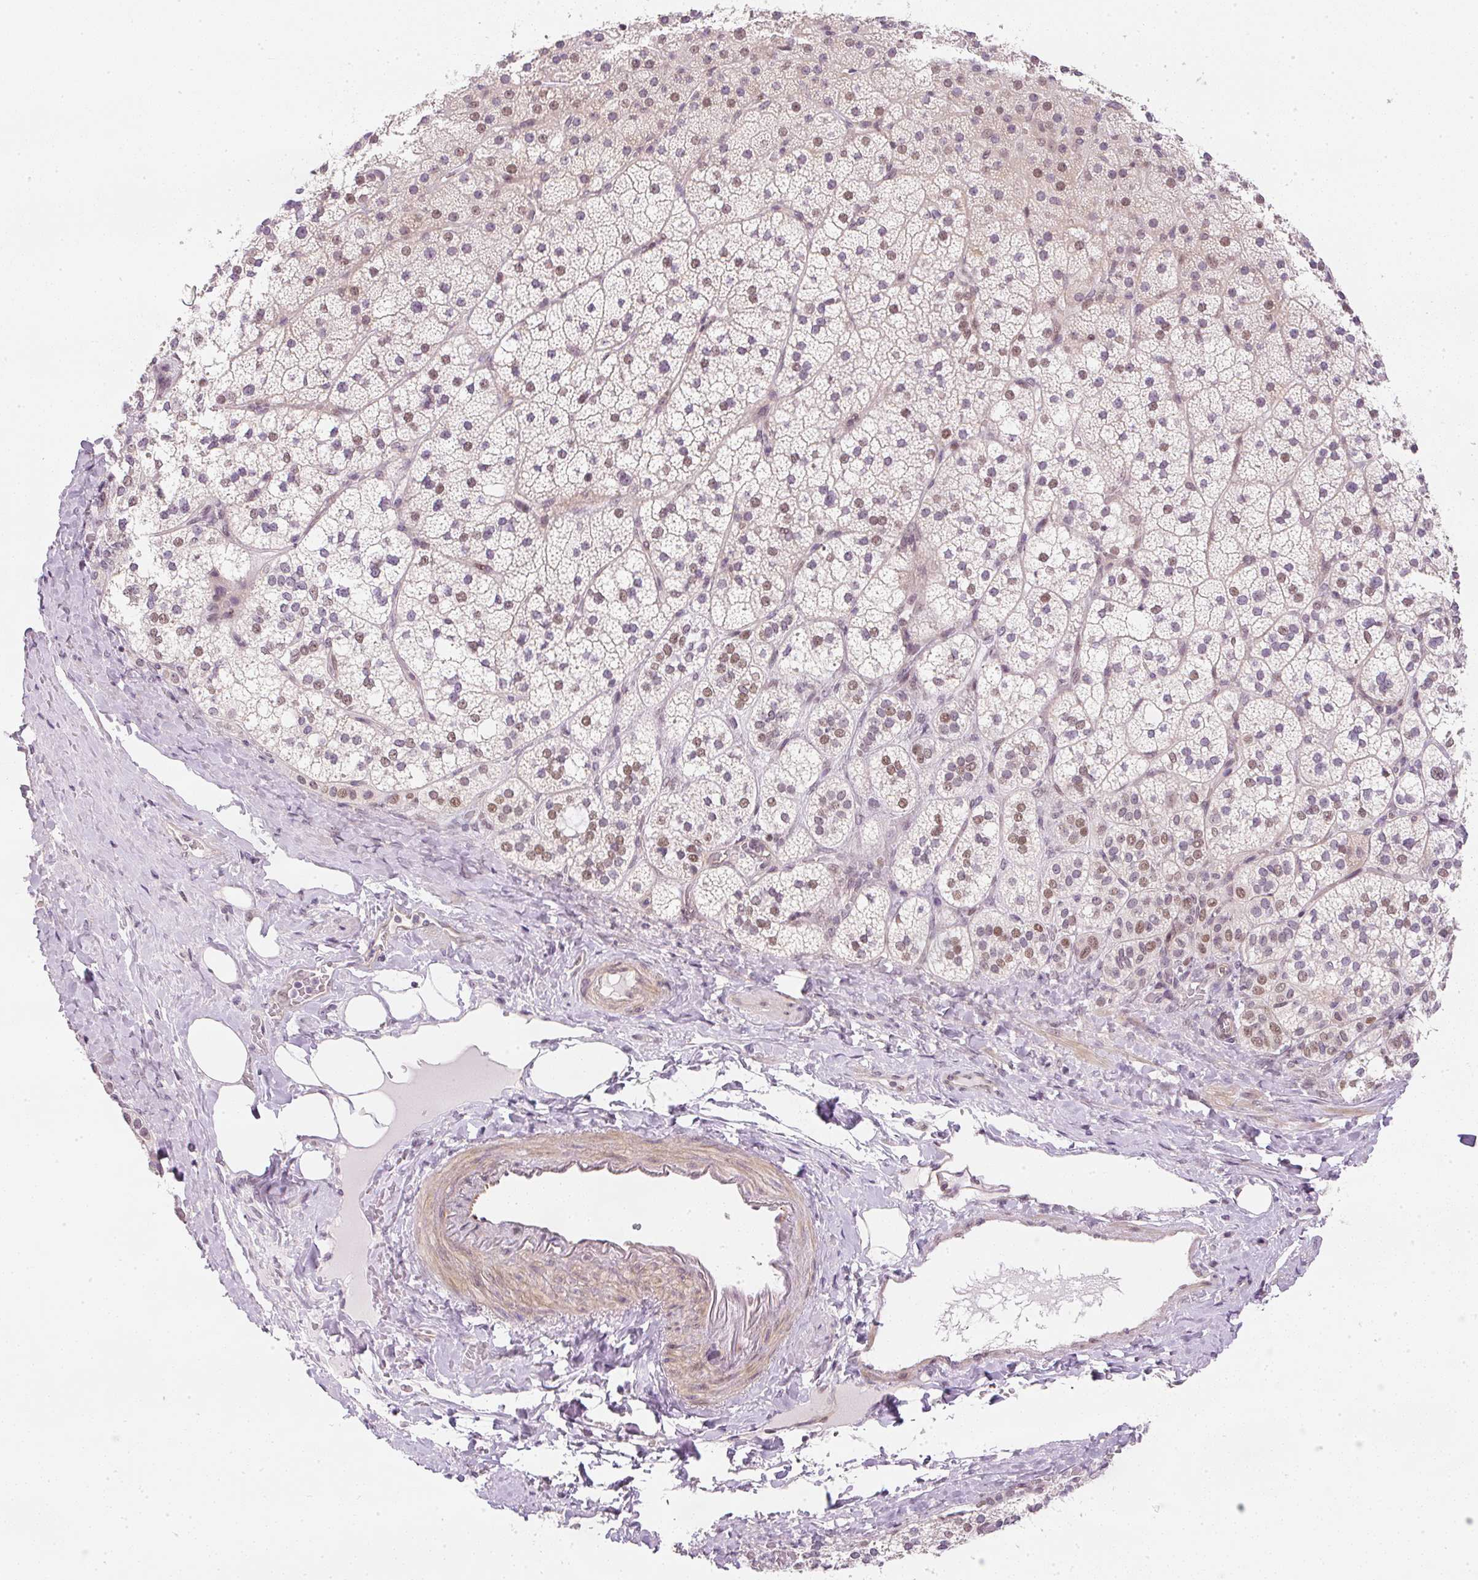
{"staining": {"intensity": "moderate", "quantity": "25%-75%", "location": "nuclear"}, "tissue": "adrenal gland", "cell_type": "Glandular cells", "image_type": "normal", "snomed": [{"axis": "morphology", "description": "Normal tissue, NOS"}, {"axis": "topography", "description": "Adrenal gland"}], "caption": "IHC micrograph of normal adrenal gland: adrenal gland stained using immunohistochemistry shows medium levels of moderate protein expression localized specifically in the nuclear of glandular cells, appearing as a nuclear brown color.", "gene": "DPPA4", "patient": {"sex": "male", "age": 53}}